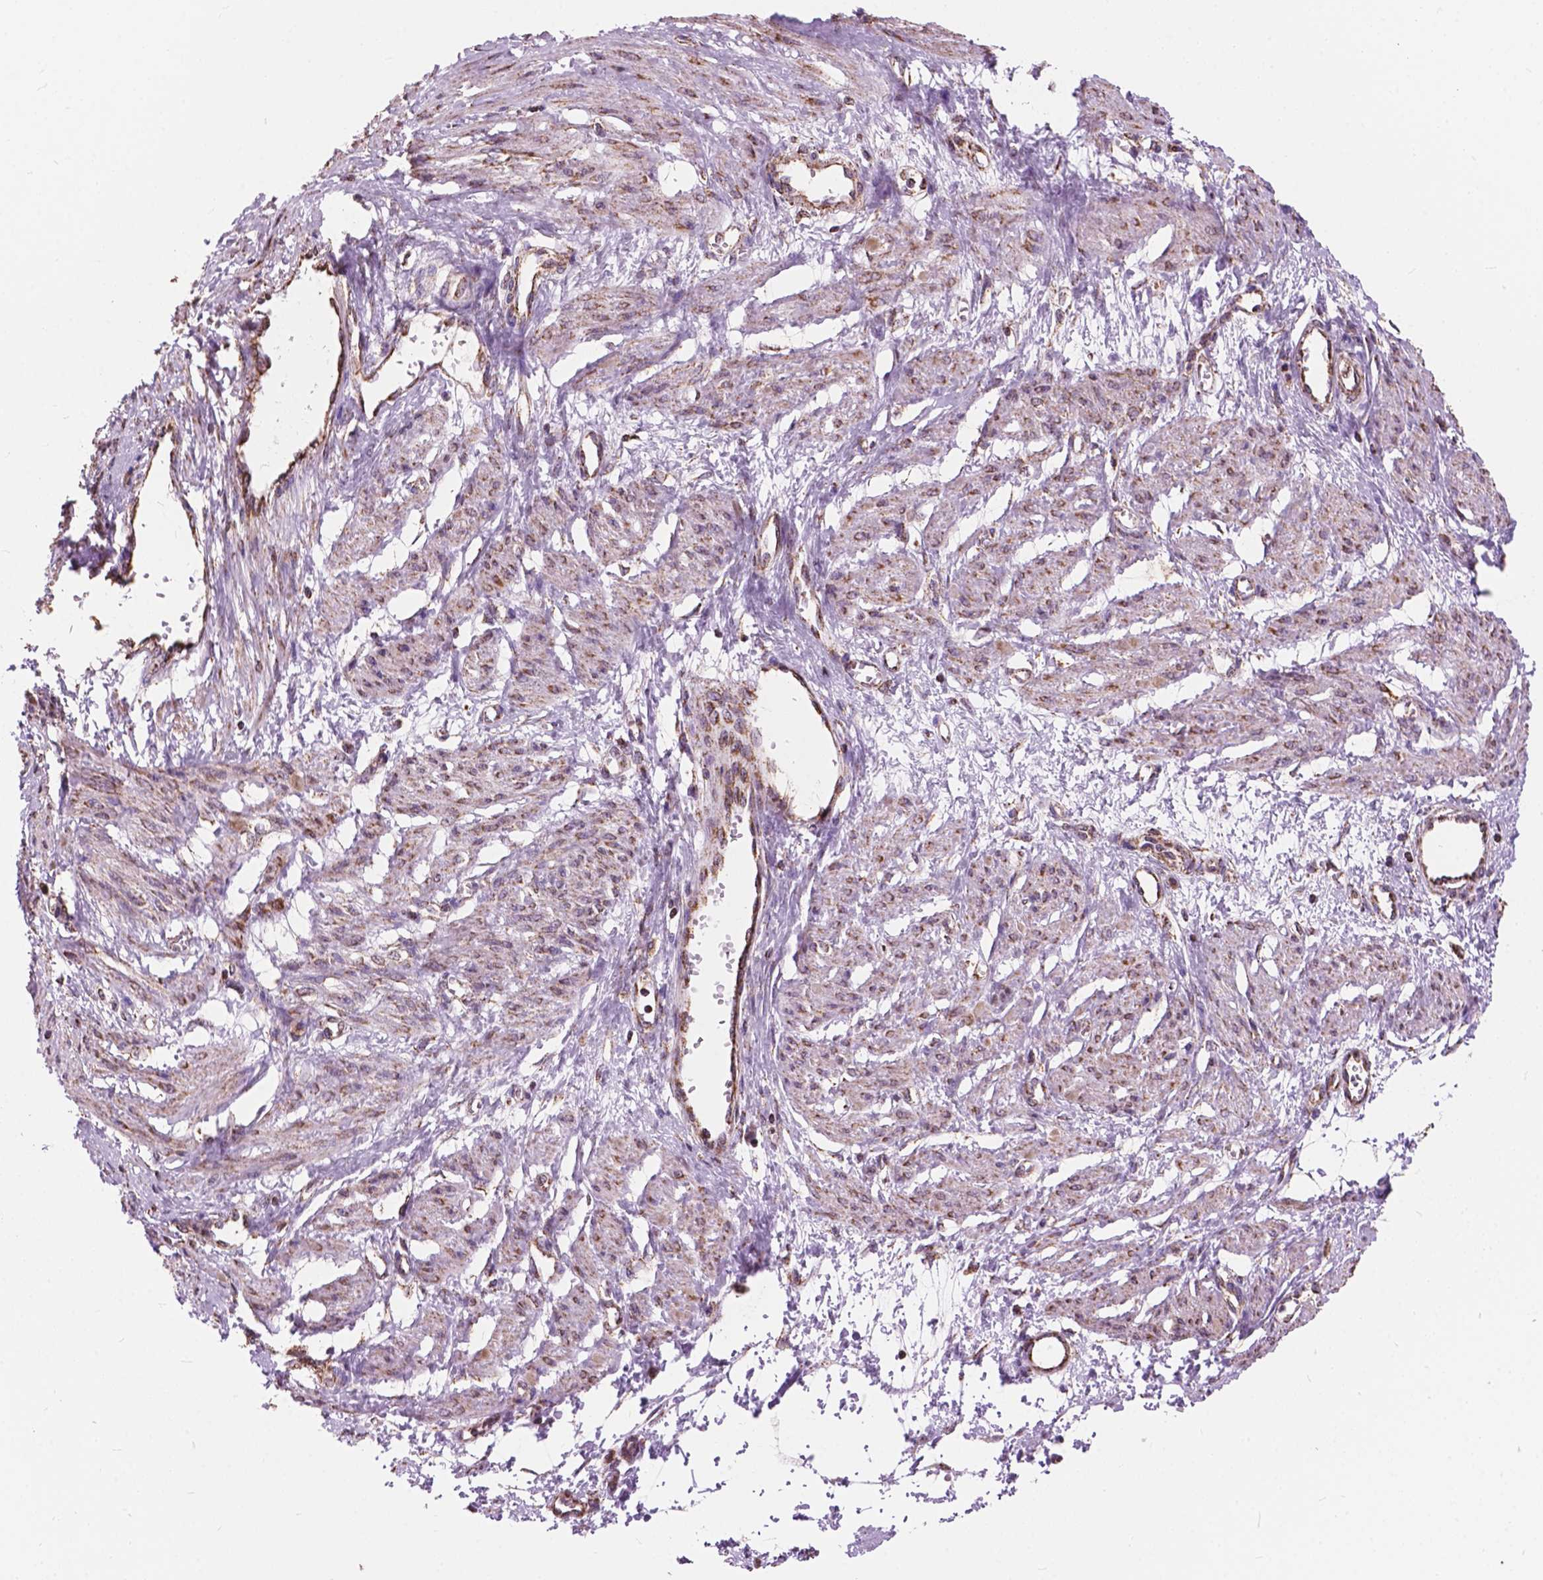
{"staining": {"intensity": "moderate", "quantity": "25%-75%", "location": "cytoplasmic/membranous"}, "tissue": "smooth muscle", "cell_type": "Smooth muscle cells", "image_type": "normal", "snomed": [{"axis": "morphology", "description": "Normal tissue, NOS"}, {"axis": "topography", "description": "Smooth muscle"}, {"axis": "topography", "description": "Uterus"}], "caption": "Smooth muscle stained with DAB (3,3'-diaminobenzidine) immunohistochemistry (IHC) shows medium levels of moderate cytoplasmic/membranous staining in about 25%-75% of smooth muscle cells.", "gene": "SCOC", "patient": {"sex": "female", "age": 39}}